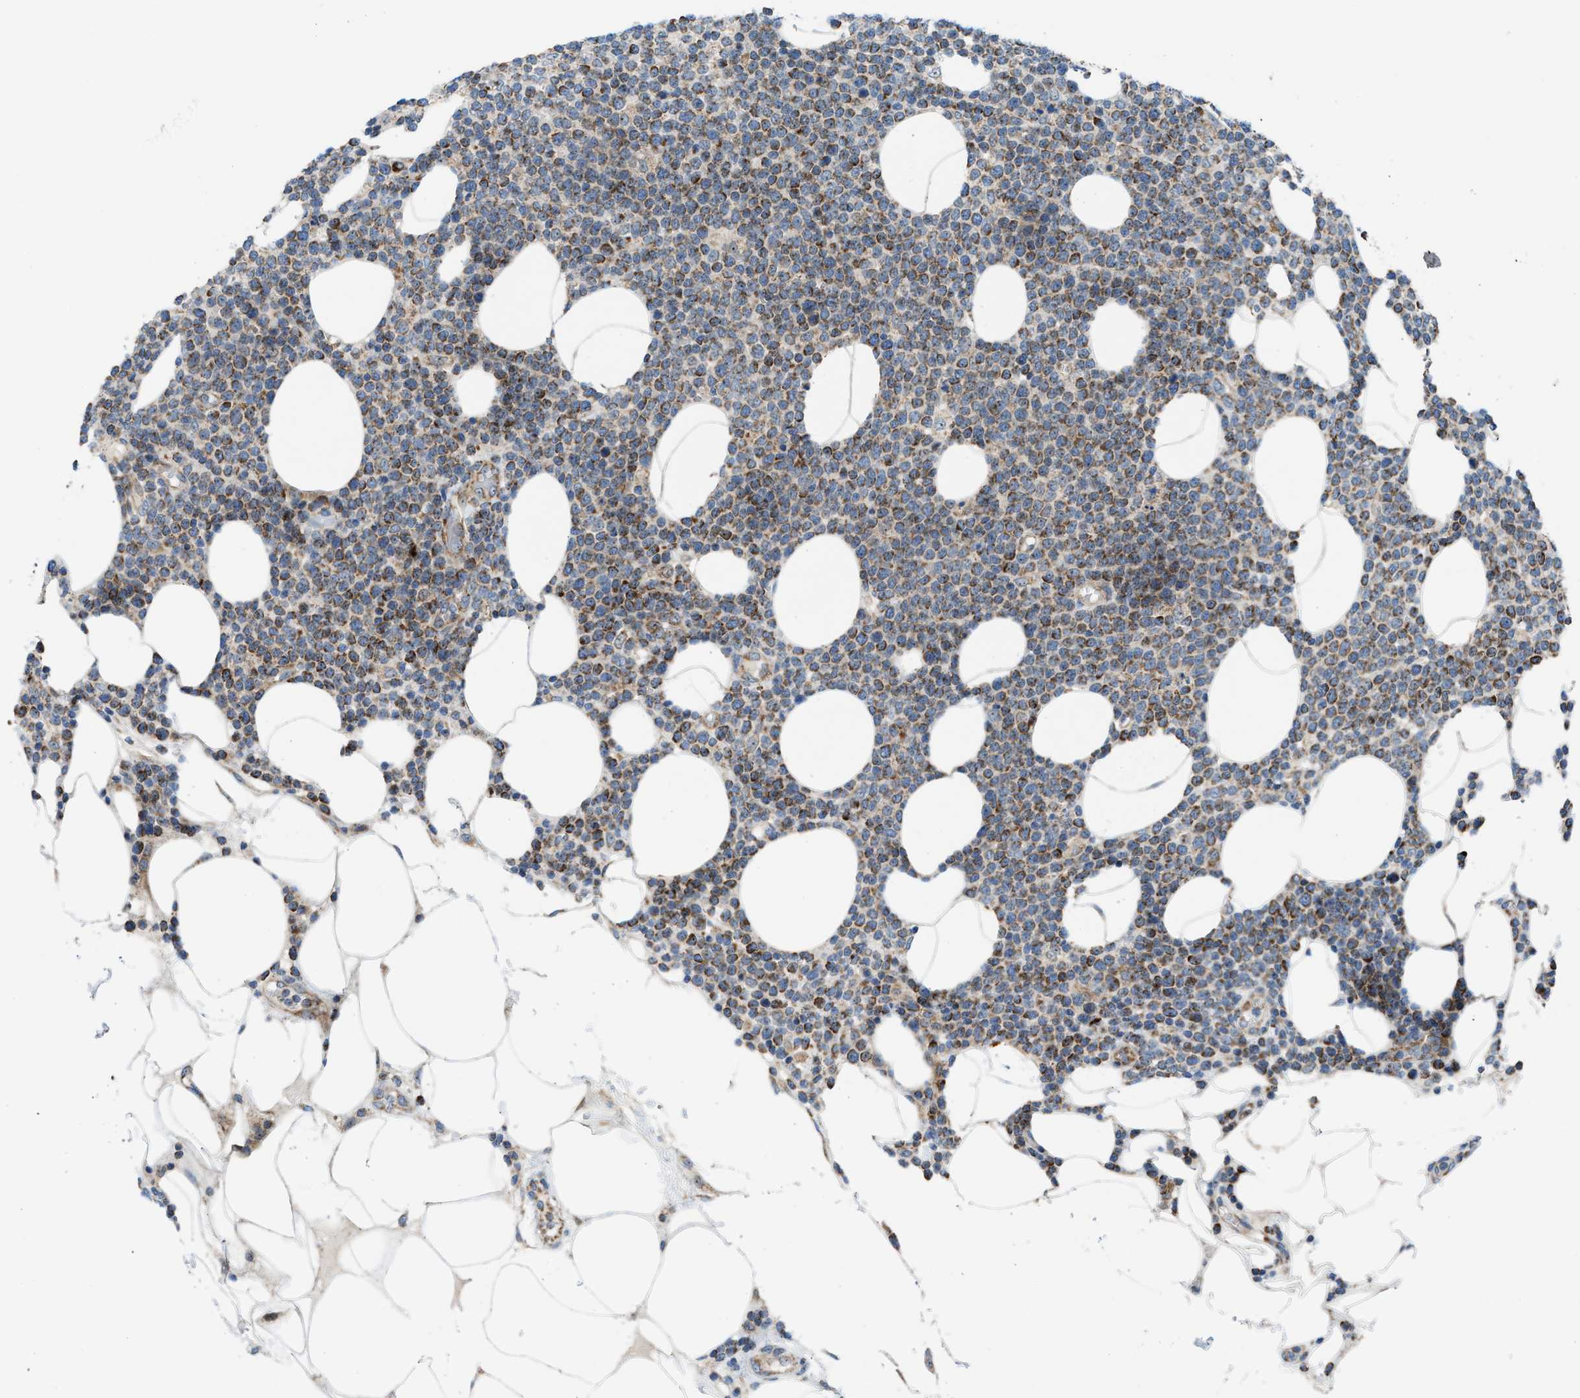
{"staining": {"intensity": "moderate", "quantity": ">75%", "location": "cytoplasmic/membranous"}, "tissue": "lymphoma", "cell_type": "Tumor cells", "image_type": "cancer", "snomed": [{"axis": "morphology", "description": "Malignant lymphoma, non-Hodgkin's type, High grade"}, {"axis": "topography", "description": "Lymph node"}], "caption": "High-grade malignant lymphoma, non-Hodgkin's type was stained to show a protein in brown. There is medium levels of moderate cytoplasmic/membranous positivity in about >75% of tumor cells.", "gene": "TPH1", "patient": {"sex": "male", "age": 61}}